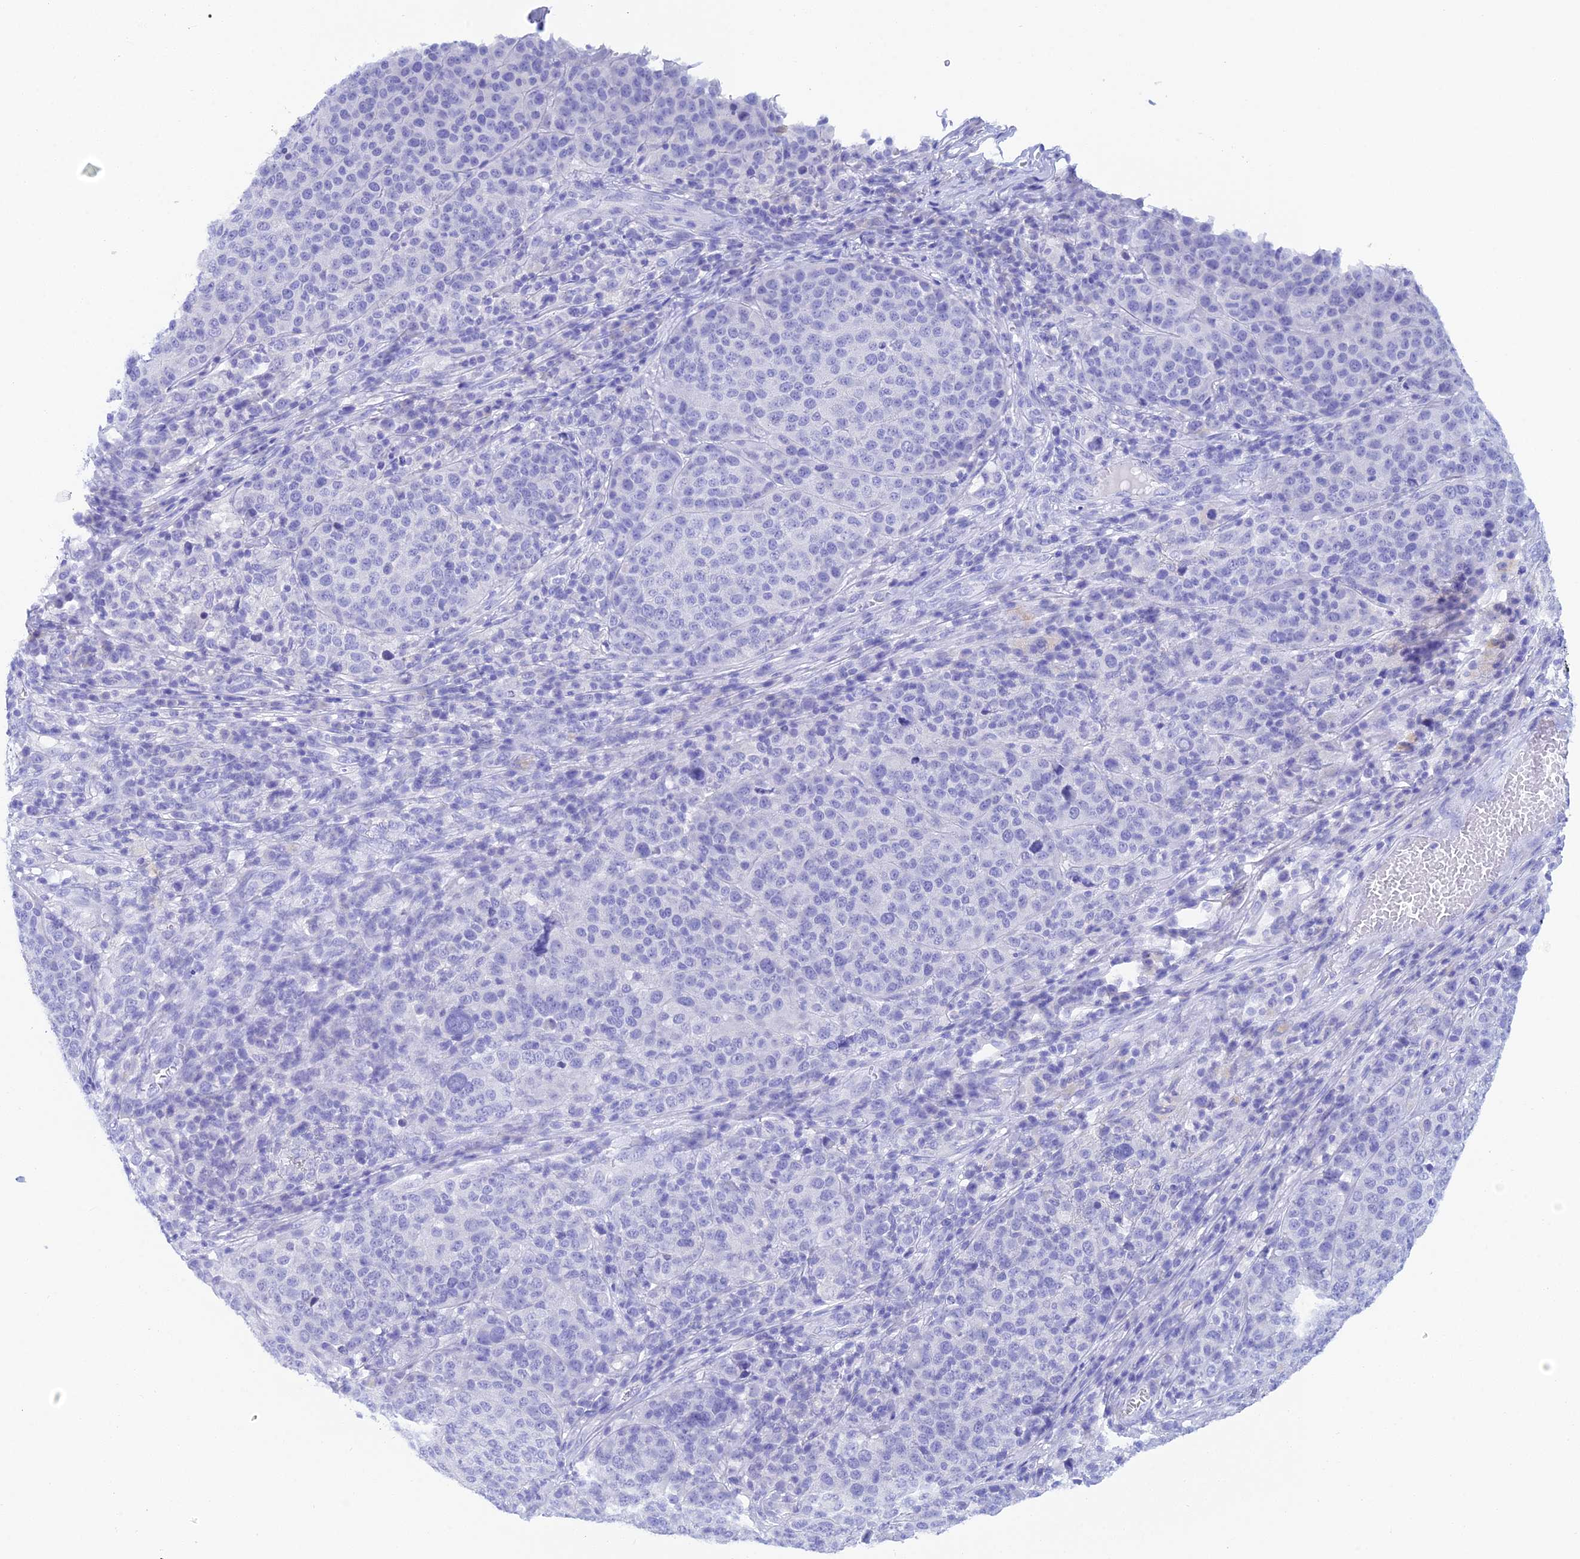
{"staining": {"intensity": "negative", "quantity": "none", "location": "none"}, "tissue": "melanoma", "cell_type": "Tumor cells", "image_type": "cancer", "snomed": [{"axis": "morphology", "description": "Malignant melanoma, Metastatic site"}, {"axis": "topography", "description": "Lymph node"}], "caption": "Protein analysis of melanoma shows no significant expression in tumor cells.", "gene": "REG1A", "patient": {"sex": "male", "age": 44}}